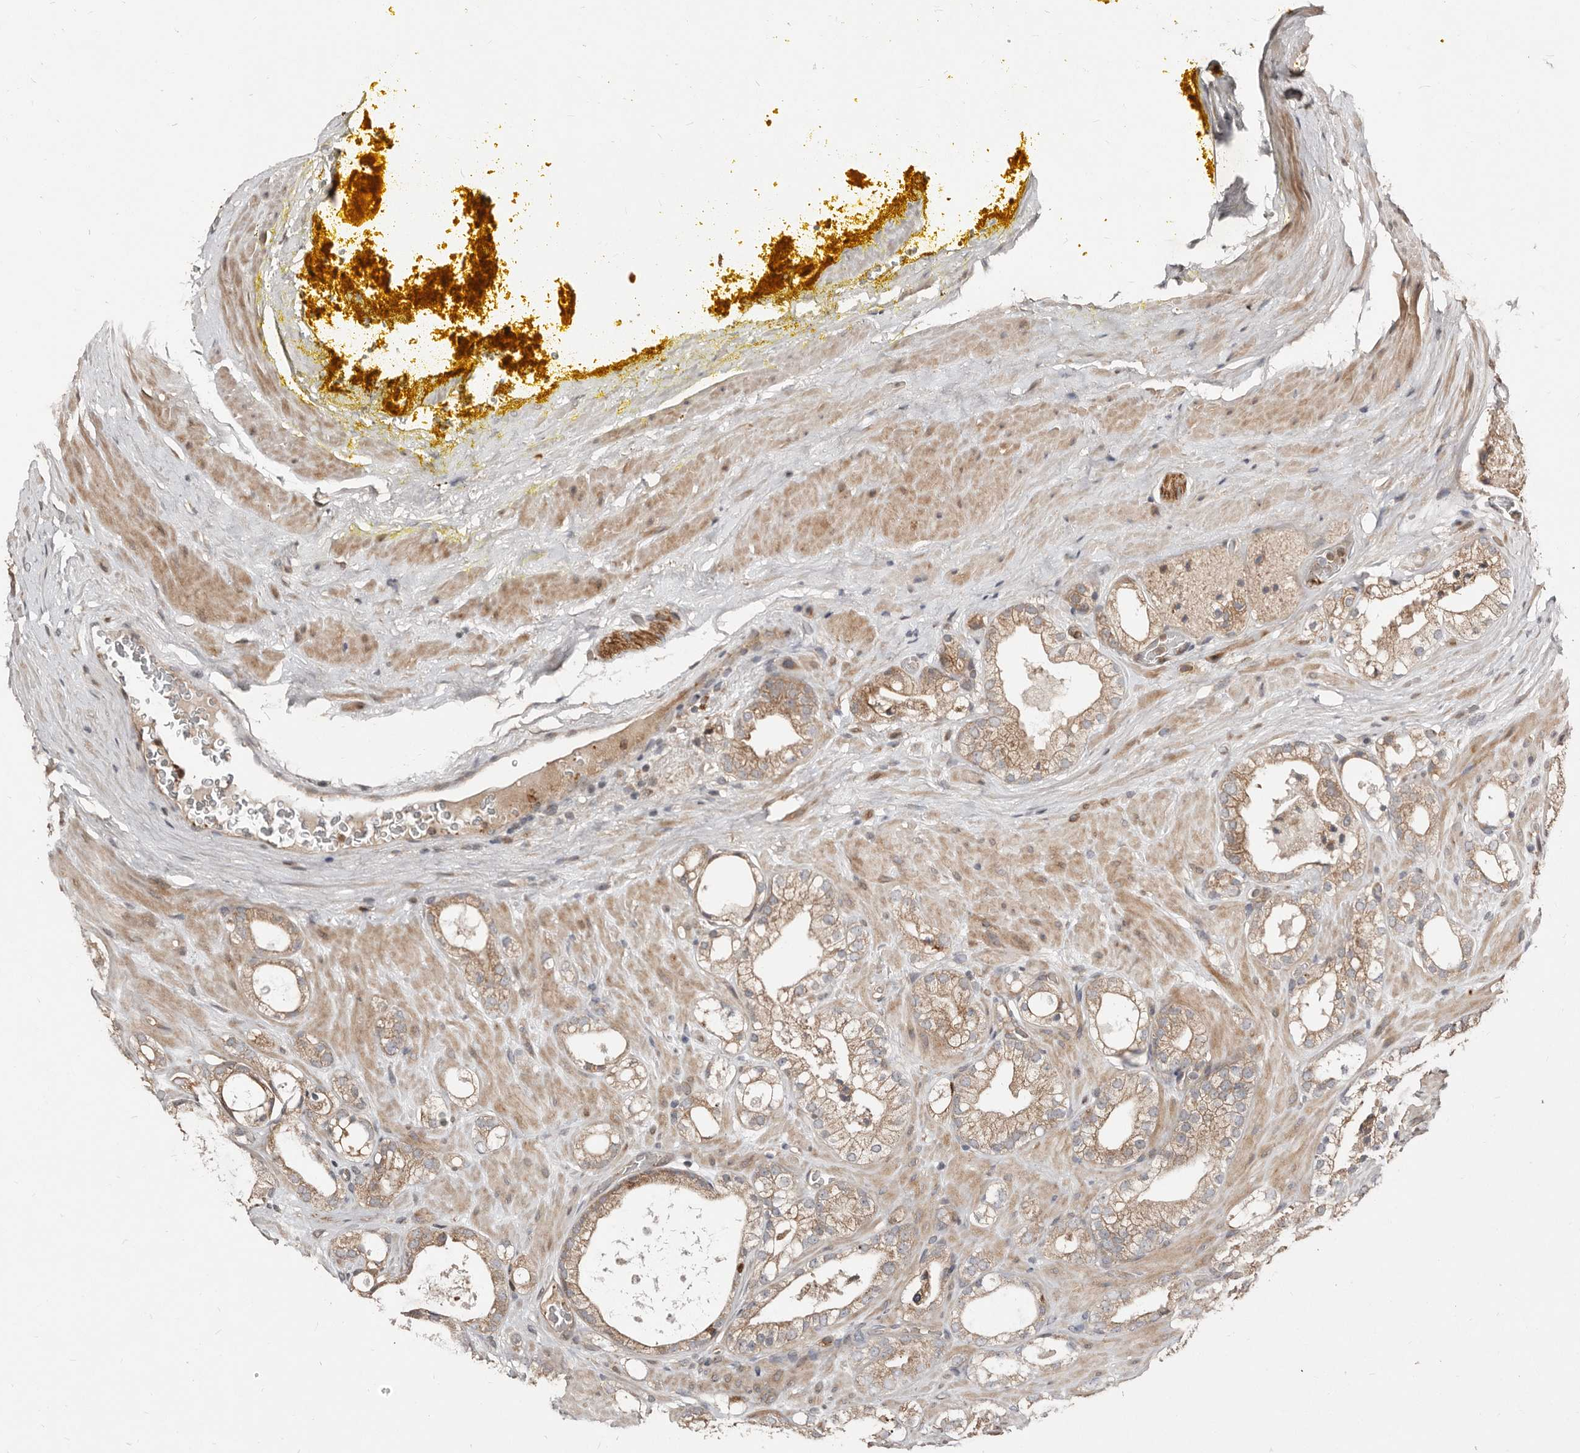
{"staining": {"intensity": "weak", "quantity": ">75%", "location": "cytoplasmic/membranous"}, "tissue": "prostate cancer", "cell_type": "Tumor cells", "image_type": "cancer", "snomed": [{"axis": "morphology", "description": "Adenocarcinoma, High grade"}, {"axis": "topography", "description": "Prostate"}], "caption": "Immunohistochemistry (IHC) (DAB) staining of human adenocarcinoma (high-grade) (prostate) demonstrates weak cytoplasmic/membranous protein staining in approximately >75% of tumor cells. Immunohistochemistry stains the protein of interest in brown and the nuclei are stained blue.", "gene": "SMYD4", "patient": {"sex": "male", "age": 58}}